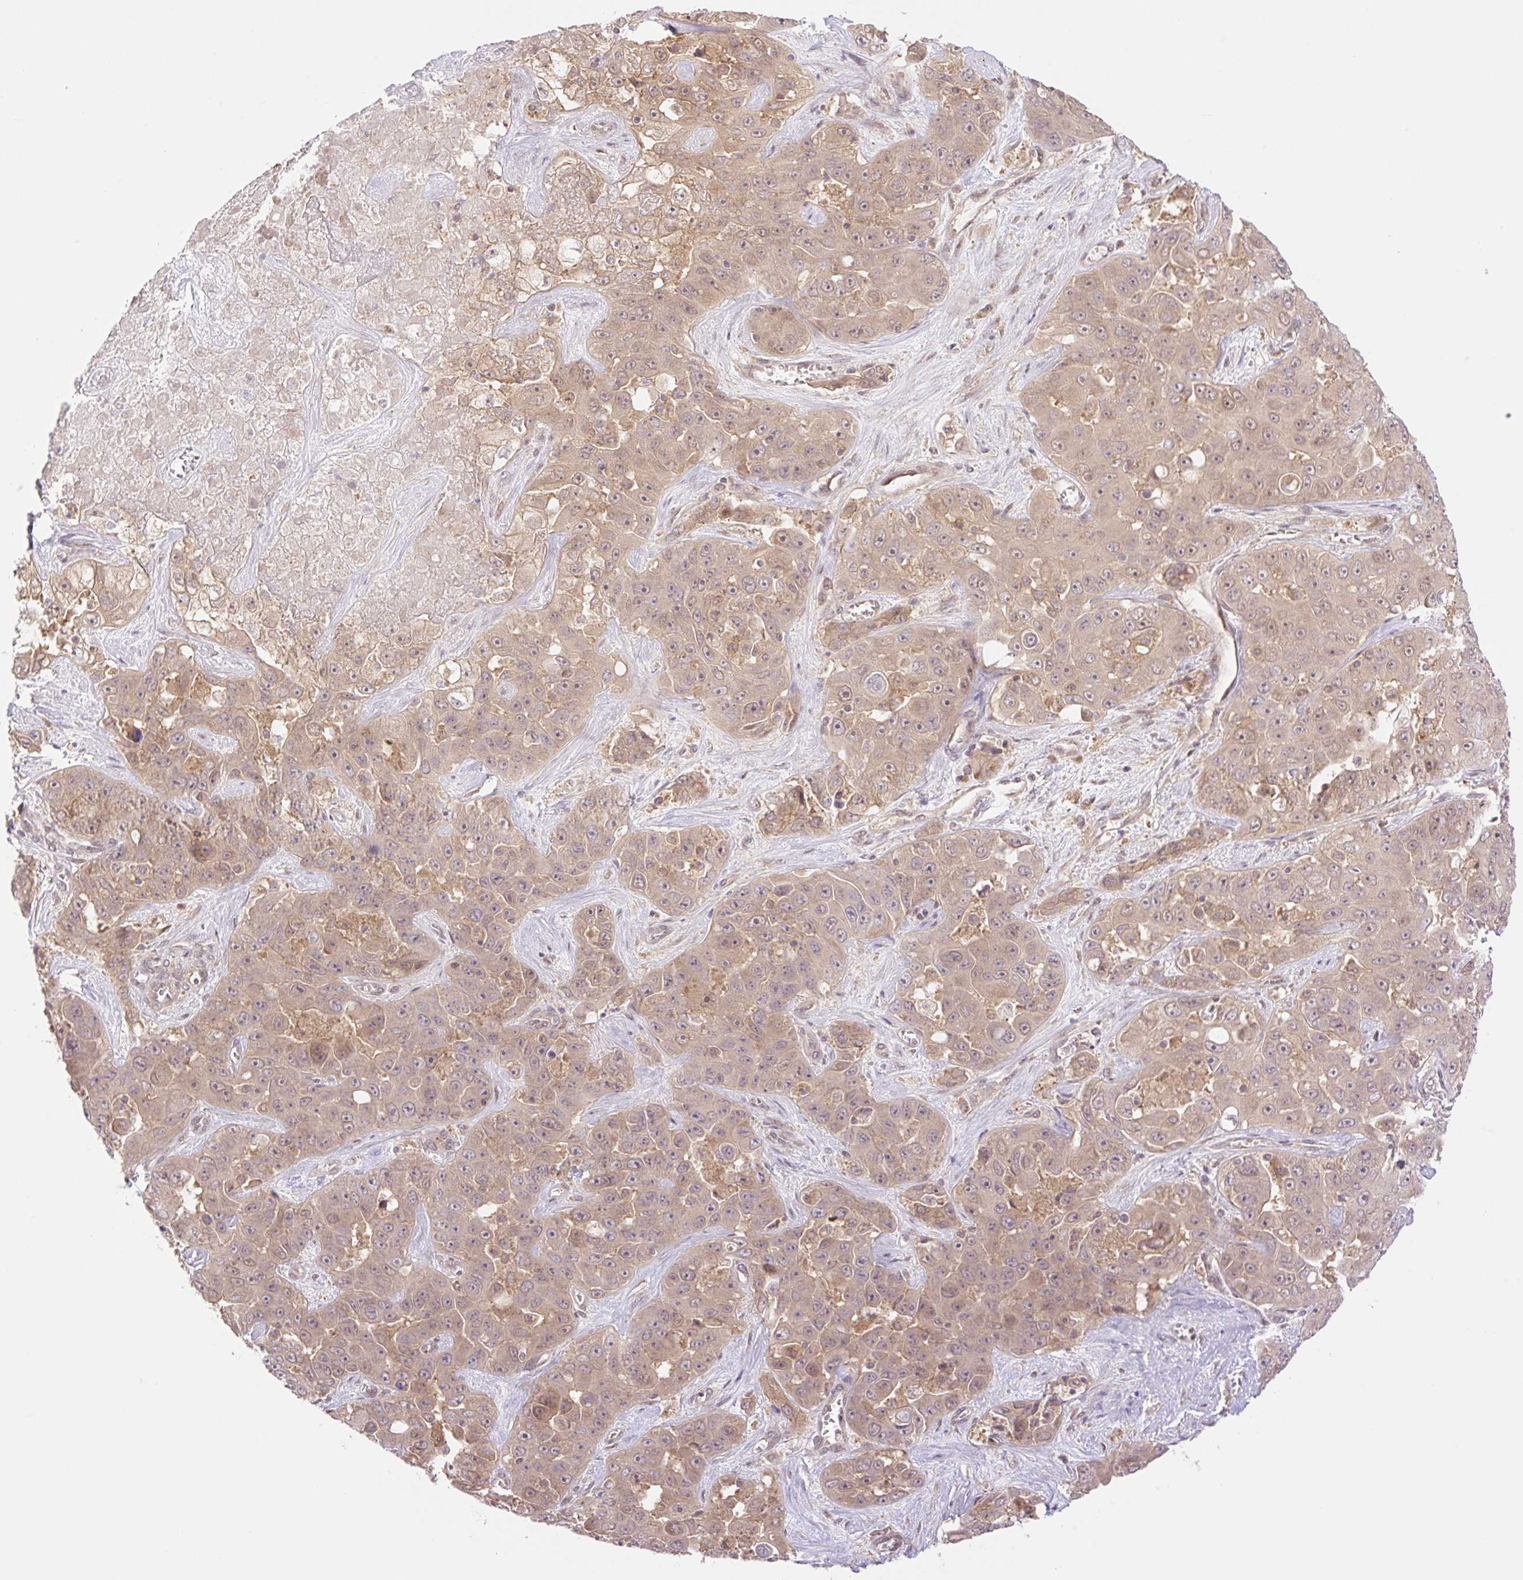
{"staining": {"intensity": "weak", "quantity": ">75%", "location": "cytoplasmic/membranous,nuclear"}, "tissue": "liver cancer", "cell_type": "Tumor cells", "image_type": "cancer", "snomed": [{"axis": "morphology", "description": "Cholangiocarcinoma"}, {"axis": "topography", "description": "Liver"}], "caption": "DAB immunohistochemical staining of liver cholangiocarcinoma reveals weak cytoplasmic/membranous and nuclear protein expression in about >75% of tumor cells. The protein of interest is shown in brown color, while the nuclei are stained blue.", "gene": "VPS25", "patient": {"sex": "female", "age": 52}}